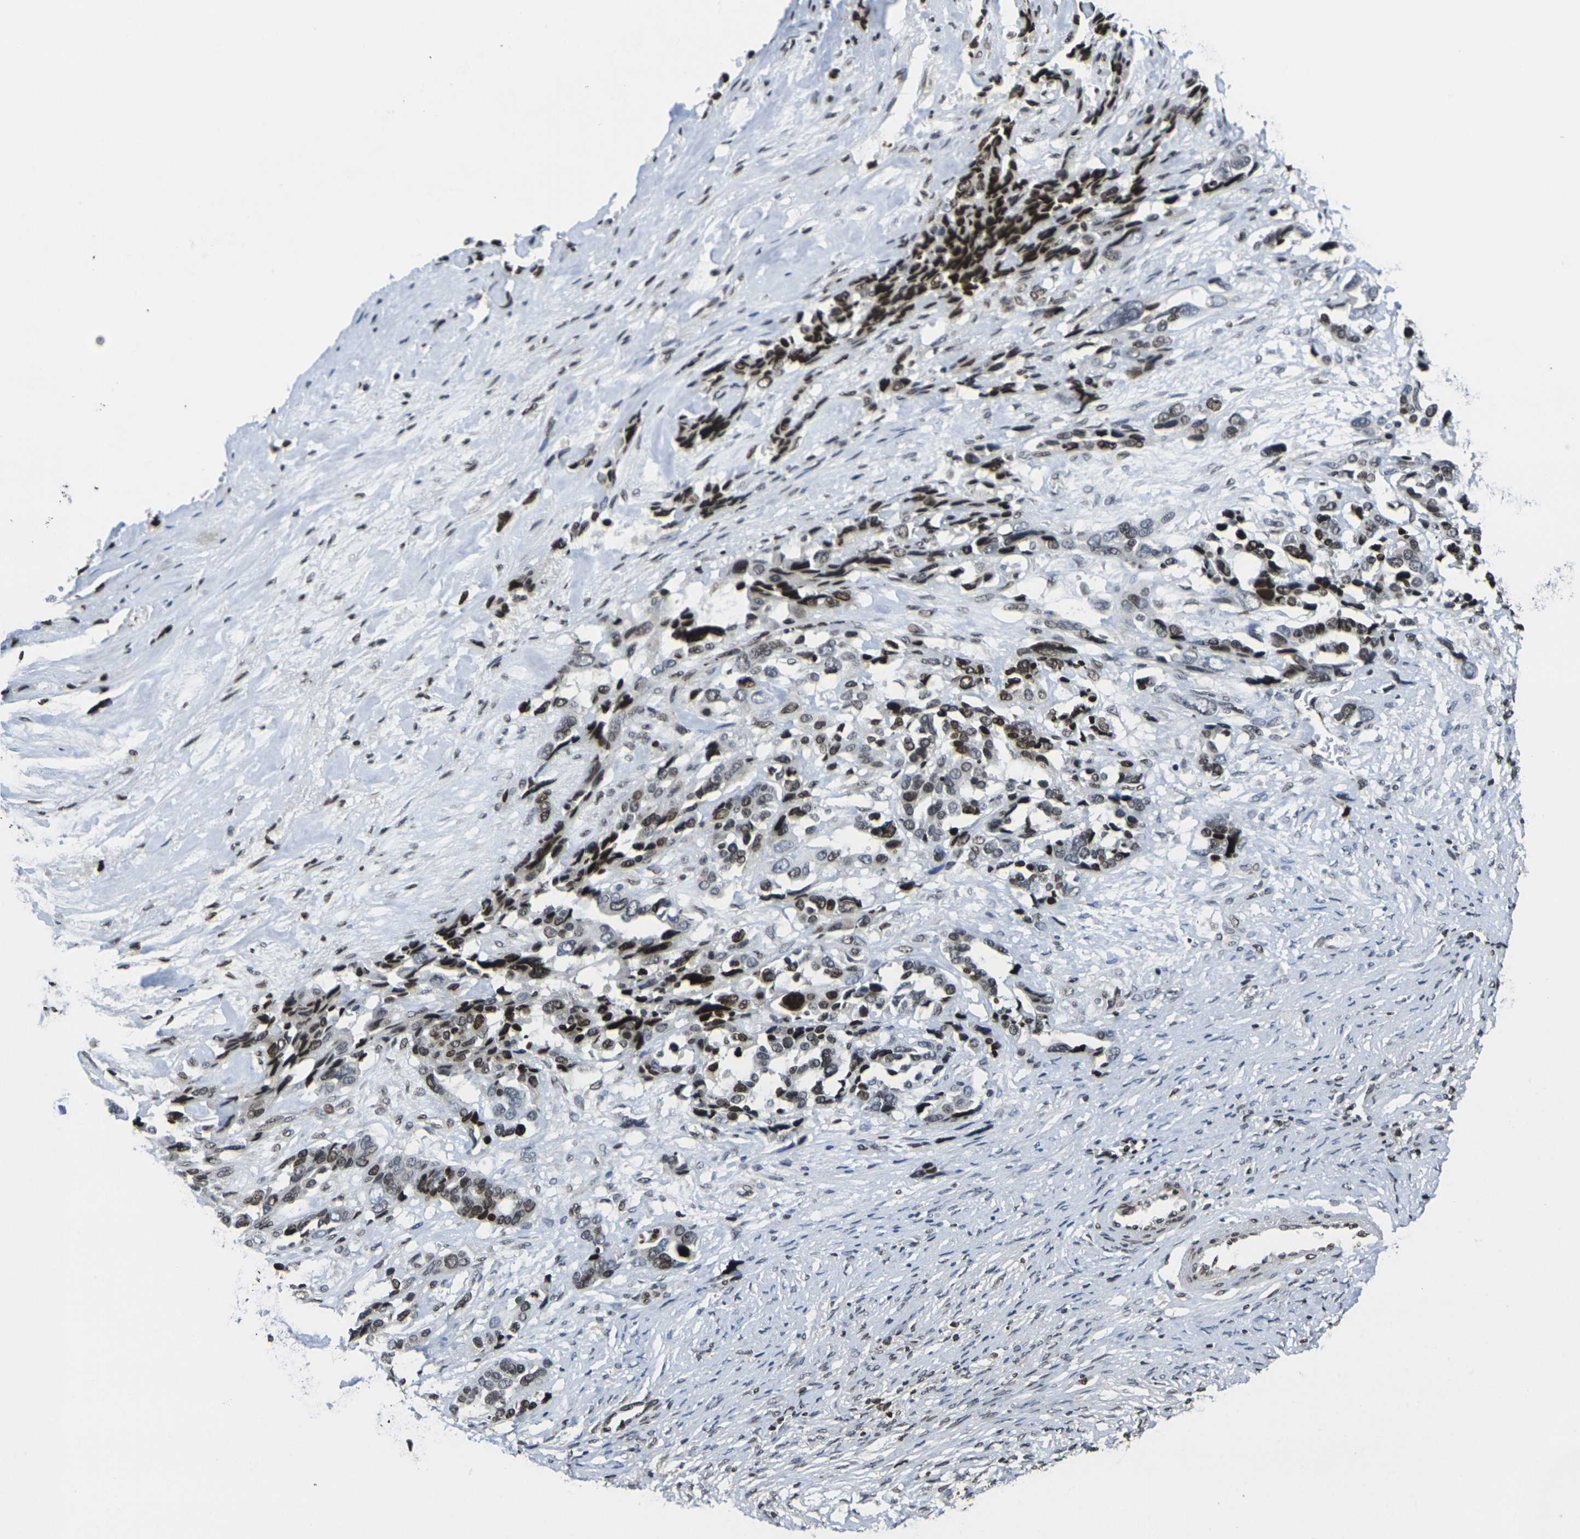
{"staining": {"intensity": "moderate", "quantity": "<25%", "location": "nuclear"}, "tissue": "ovarian cancer", "cell_type": "Tumor cells", "image_type": "cancer", "snomed": [{"axis": "morphology", "description": "Cystadenocarcinoma, serous, NOS"}, {"axis": "topography", "description": "Ovary"}], "caption": "Protein staining displays moderate nuclear positivity in about <25% of tumor cells in serous cystadenocarcinoma (ovarian).", "gene": "H1-10", "patient": {"sex": "female", "age": 44}}